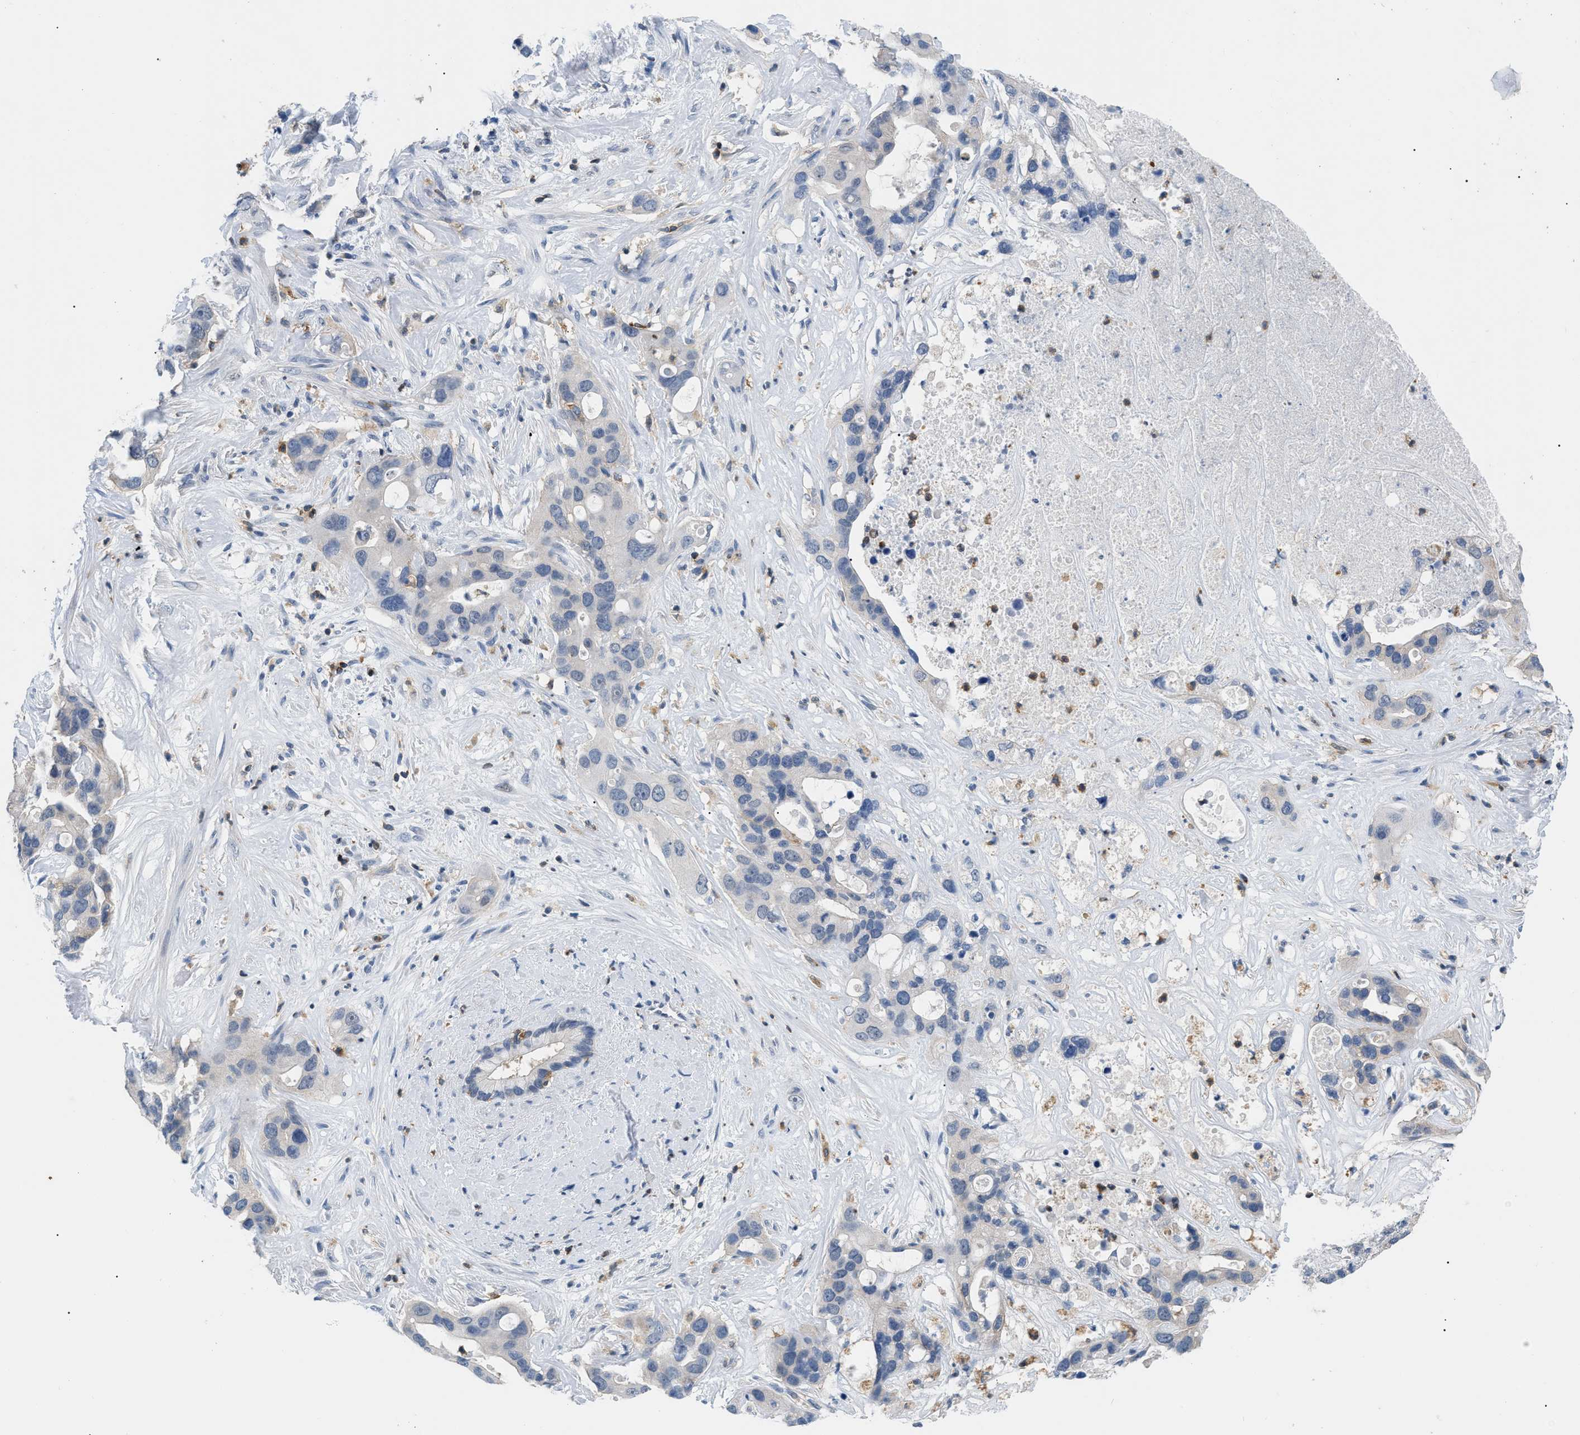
{"staining": {"intensity": "negative", "quantity": "none", "location": "none"}, "tissue": "liver cancer", "cell_type": "Tumor cells", "image_type": "cancer", "snomed": [{"axis": "morphology", "description": "Cholangiocarcinoma"}, {"axis": "topography", "description": "Liver"}], "caption": "This is a micrograph of immunohistochemistry staining of liver cancer, which shows no positivity in tumor cells.", "gene": "INPP5D", "patient": {"sex": "female", "age": 65}}